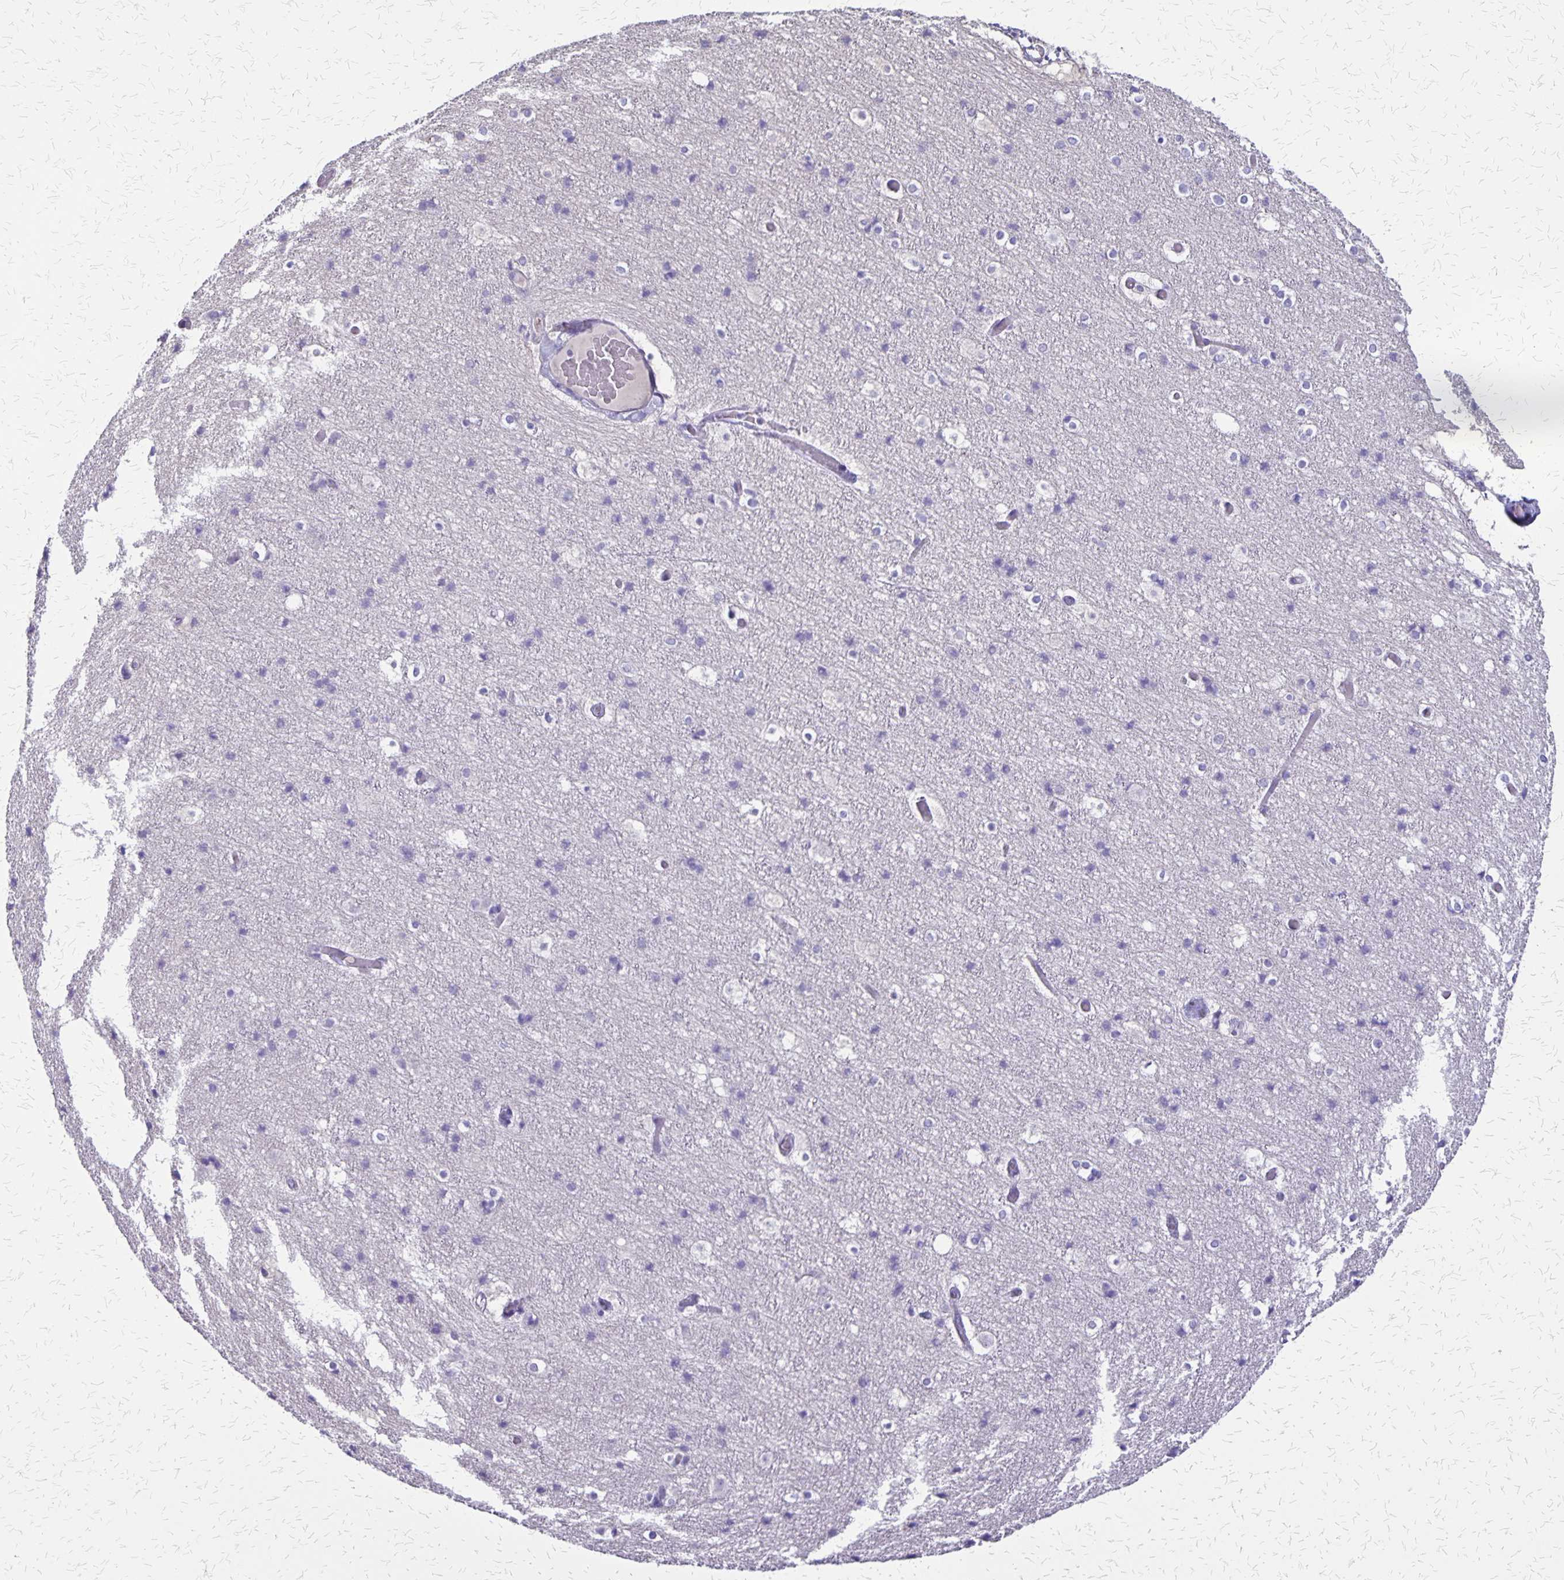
{"staining": {"intensity": "negative", "quantity": "none", "location": "none"}, "tissue": "cerebral cortex", "cell_type": "Endothelial cells", "image_type": "normal", "snomed": [{"axis": "morphology", "description": "Normal tissue, NOS"}, {"axis": "topography", "description": "Cerebral cortex"}], "caption": "Protein analysis of normal cerebral cortex displays no significant positivity in endothelial cells. The staining is performed using DAB (3,3'-diaminobenzidine) brown chromogen with nuclei counter-stained in using hematoxylin.", "gene": "SI", "patient": {"sex": "female", "age": 52}}